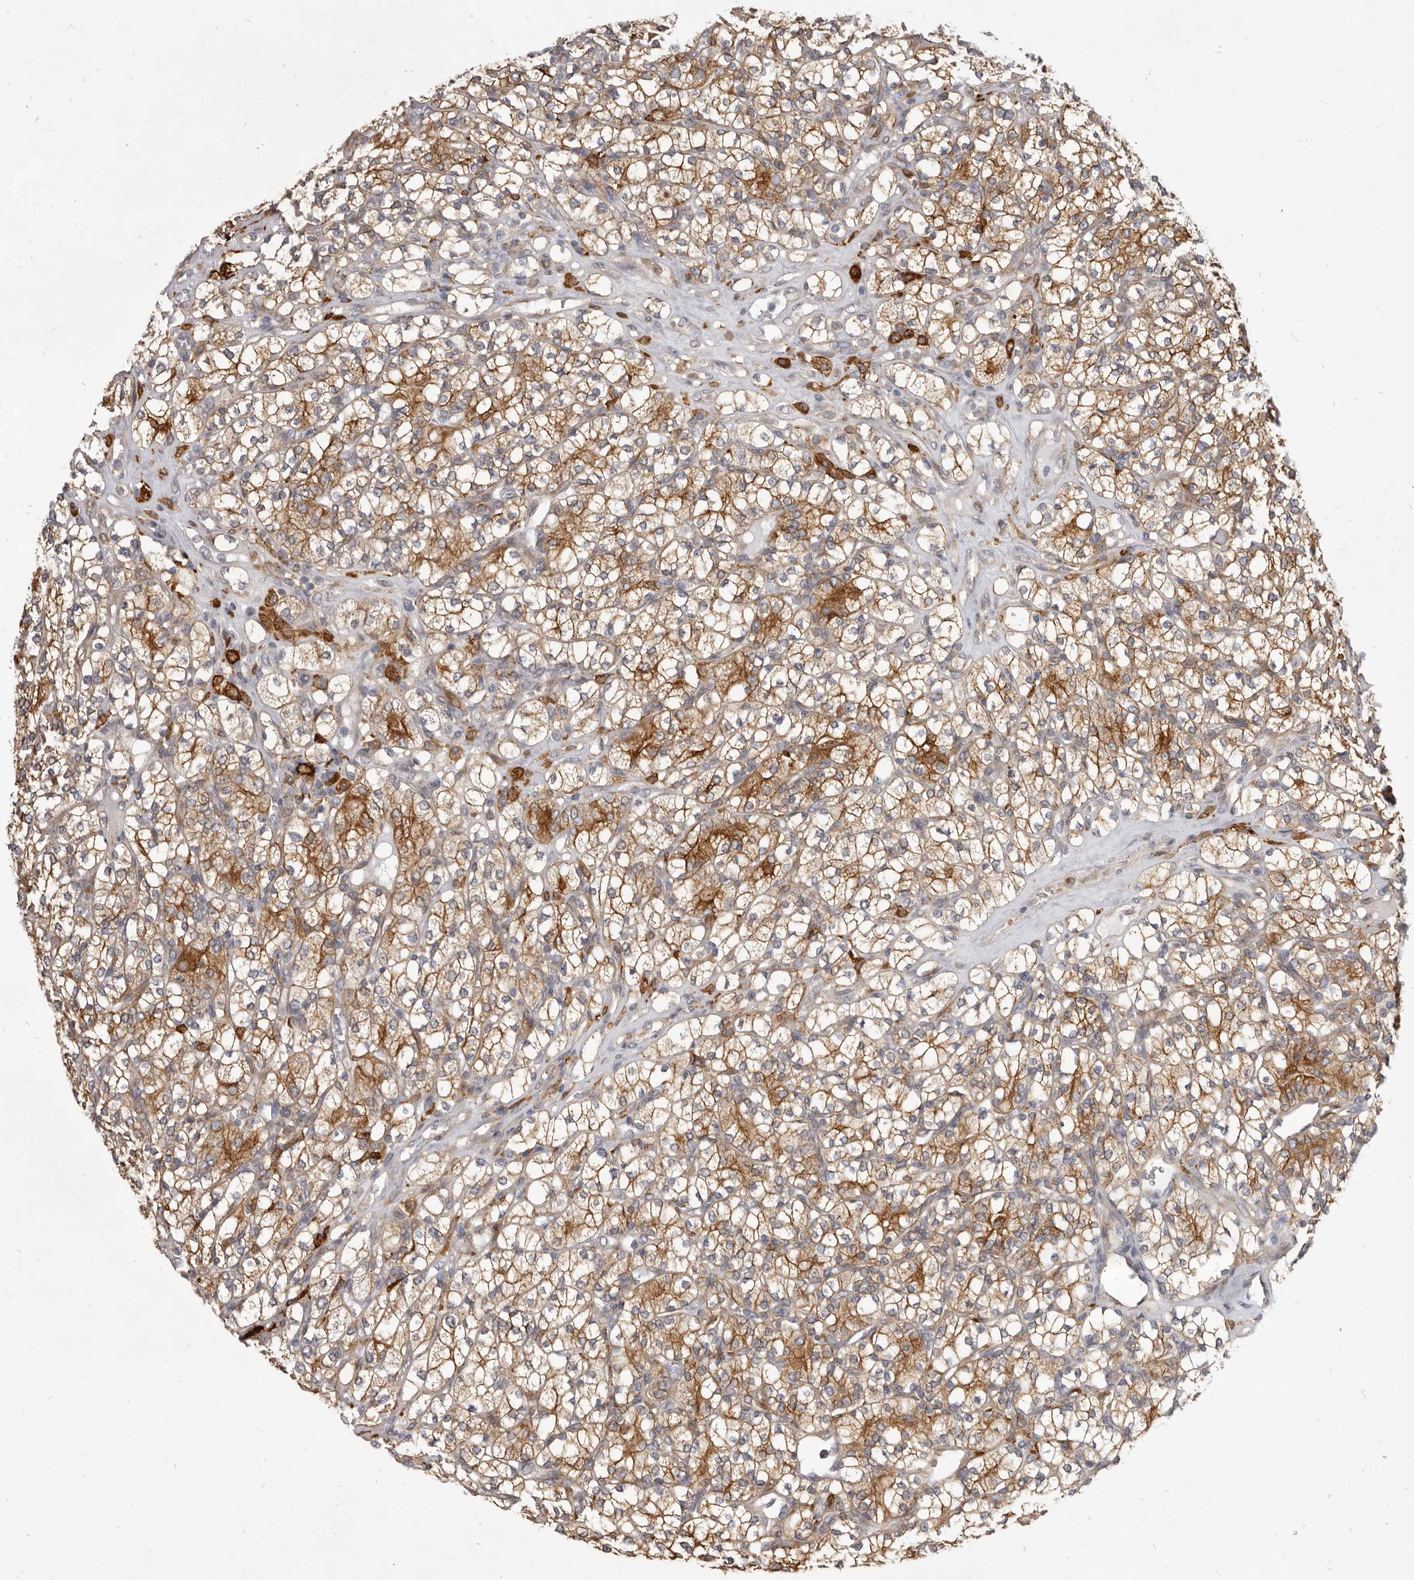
{"staining": {"intensity": "moderate", "quantity": ">75%", "location": "cytoplasmic/membranous"}, "tissue": "renal cancer", "cell_type": "Tumor cells", "image_type": "cancer", "snomed": [{"axis": "morphology", "description": "Adenocarcinoma, NOS"}, {"axis": "topography", "description": "Kidney"}], "caption": "High-power microscopy captured an IHC micrograph of renal adenocarcinoma, revealing moderate cytoplasmic/membranous expression in about >75% of tumor cells.", "gene": "VPS45", "patient": {"sex": "male", "age": 77}}